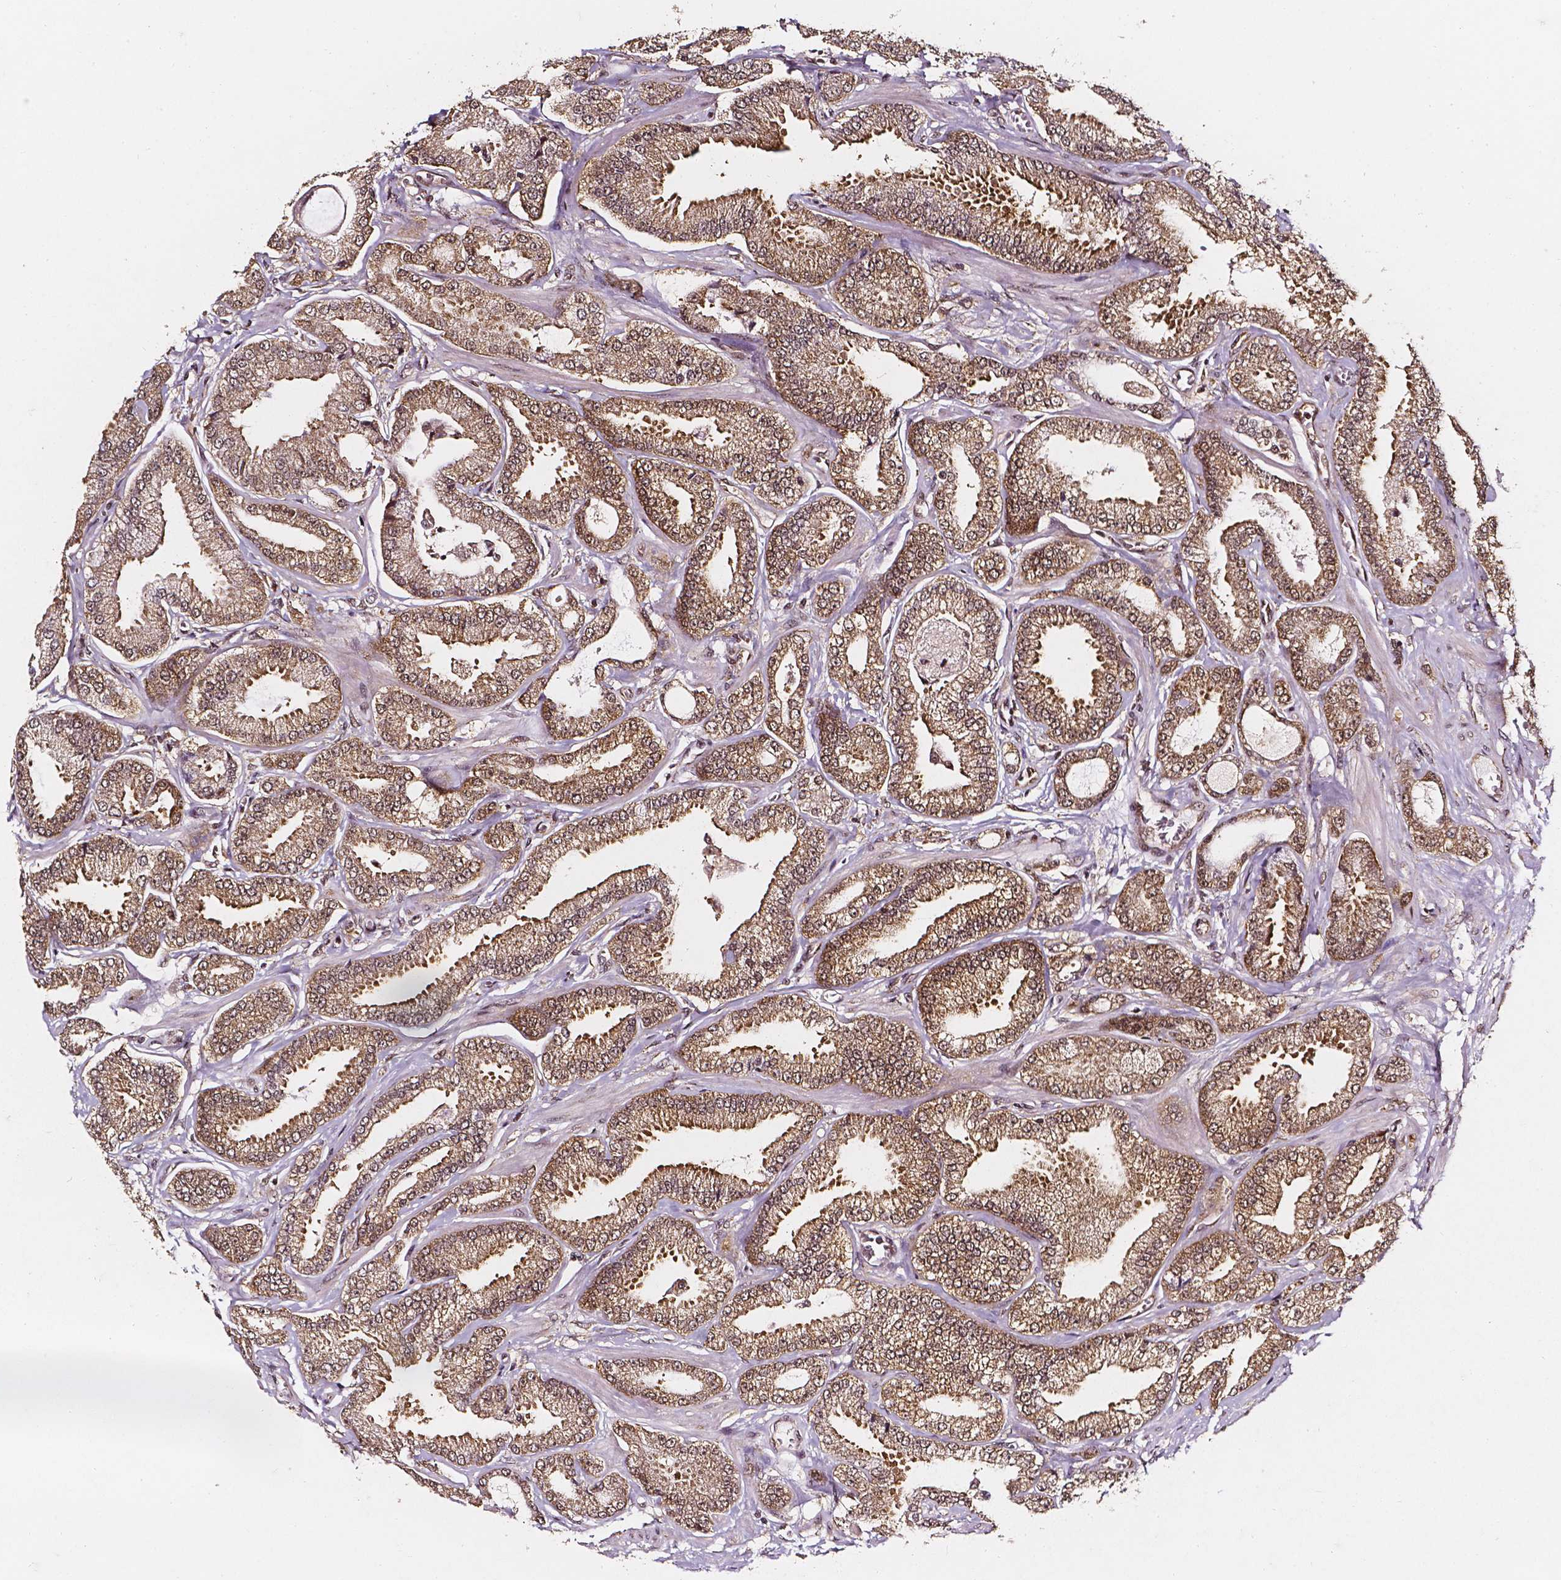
{"staining": {"intensity": "weak", "quantity": "25%-75%", "location": "cytoplasmic/membranous,nuclear"}, "tissue": "prostate cancer", "cell_type": "Tumor cells", "image_type": "cancer", "snomed": [{"axis": "morphology", "description": "Adenocarcinoma, Low grade"}, {"axis": "topography", "description": "Prostate"}], "caption": "A histopathology image showing weak cytoplasmic/membranous and nuclear staining in approximately 25%-75% of tumor cells in adenocarcinoma (low-grade) (prostate), as visualized by brown immunohistochemical staining.", "gene": "SMN1", "patient": {"sex": "male", "age": 55}}